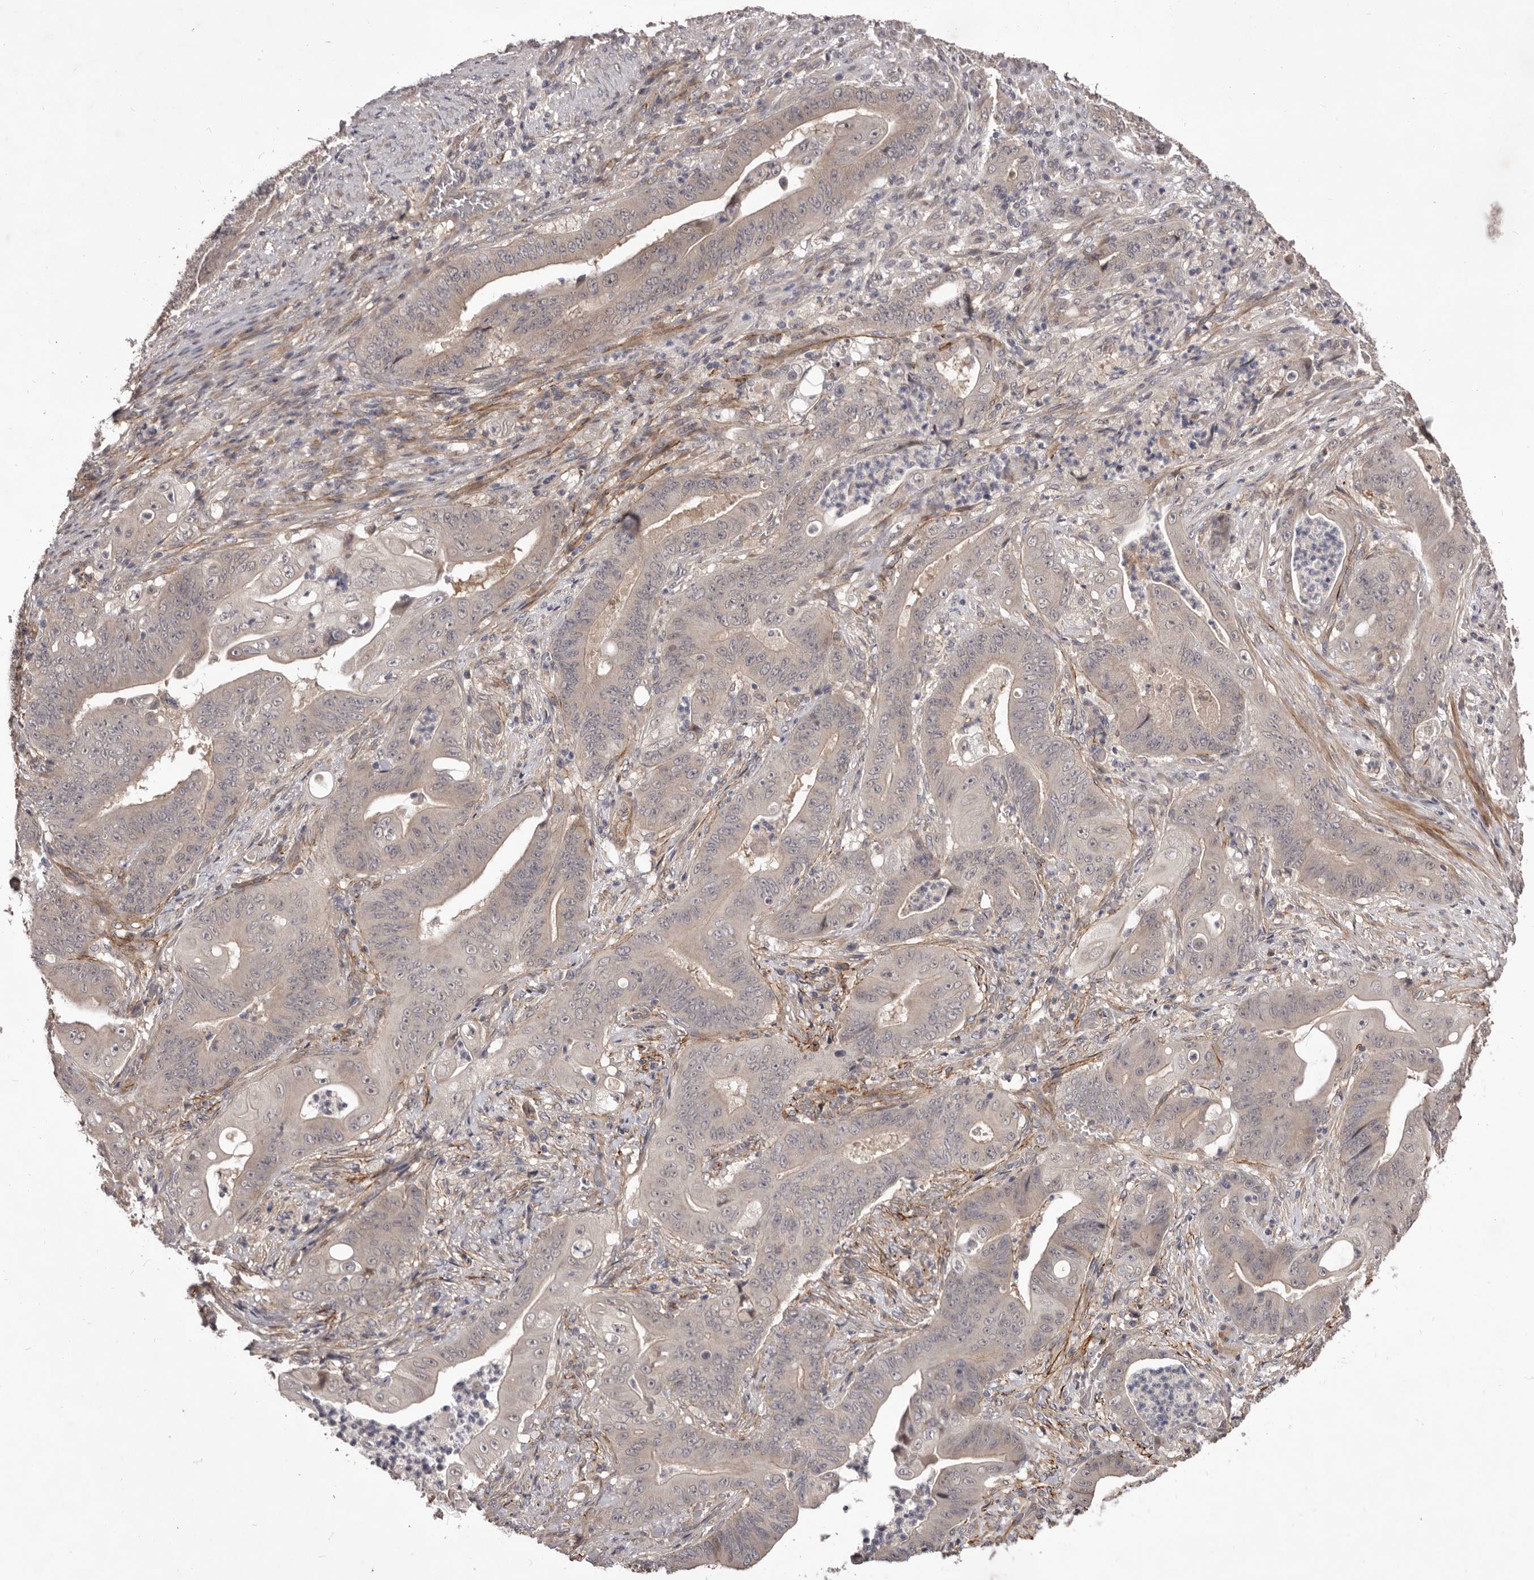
{"staining": {"intensity": "negative", "quantity": "none", "location": "none"}, "tissue": "stomach cancer", "cell_type": "Tumor cells", "image_type": "cancer", "snomed": [{"axis": "morphology", "description": "Adenocarcinoma, NOS"}, {"axis": "topography", "description": "Stomach"}], "caption": "Tumor cells show no significant protein positivity in stomach adenocarcinoma.", "gene": "HBS1L", "patient": {"sex": "female", "age": 73}}